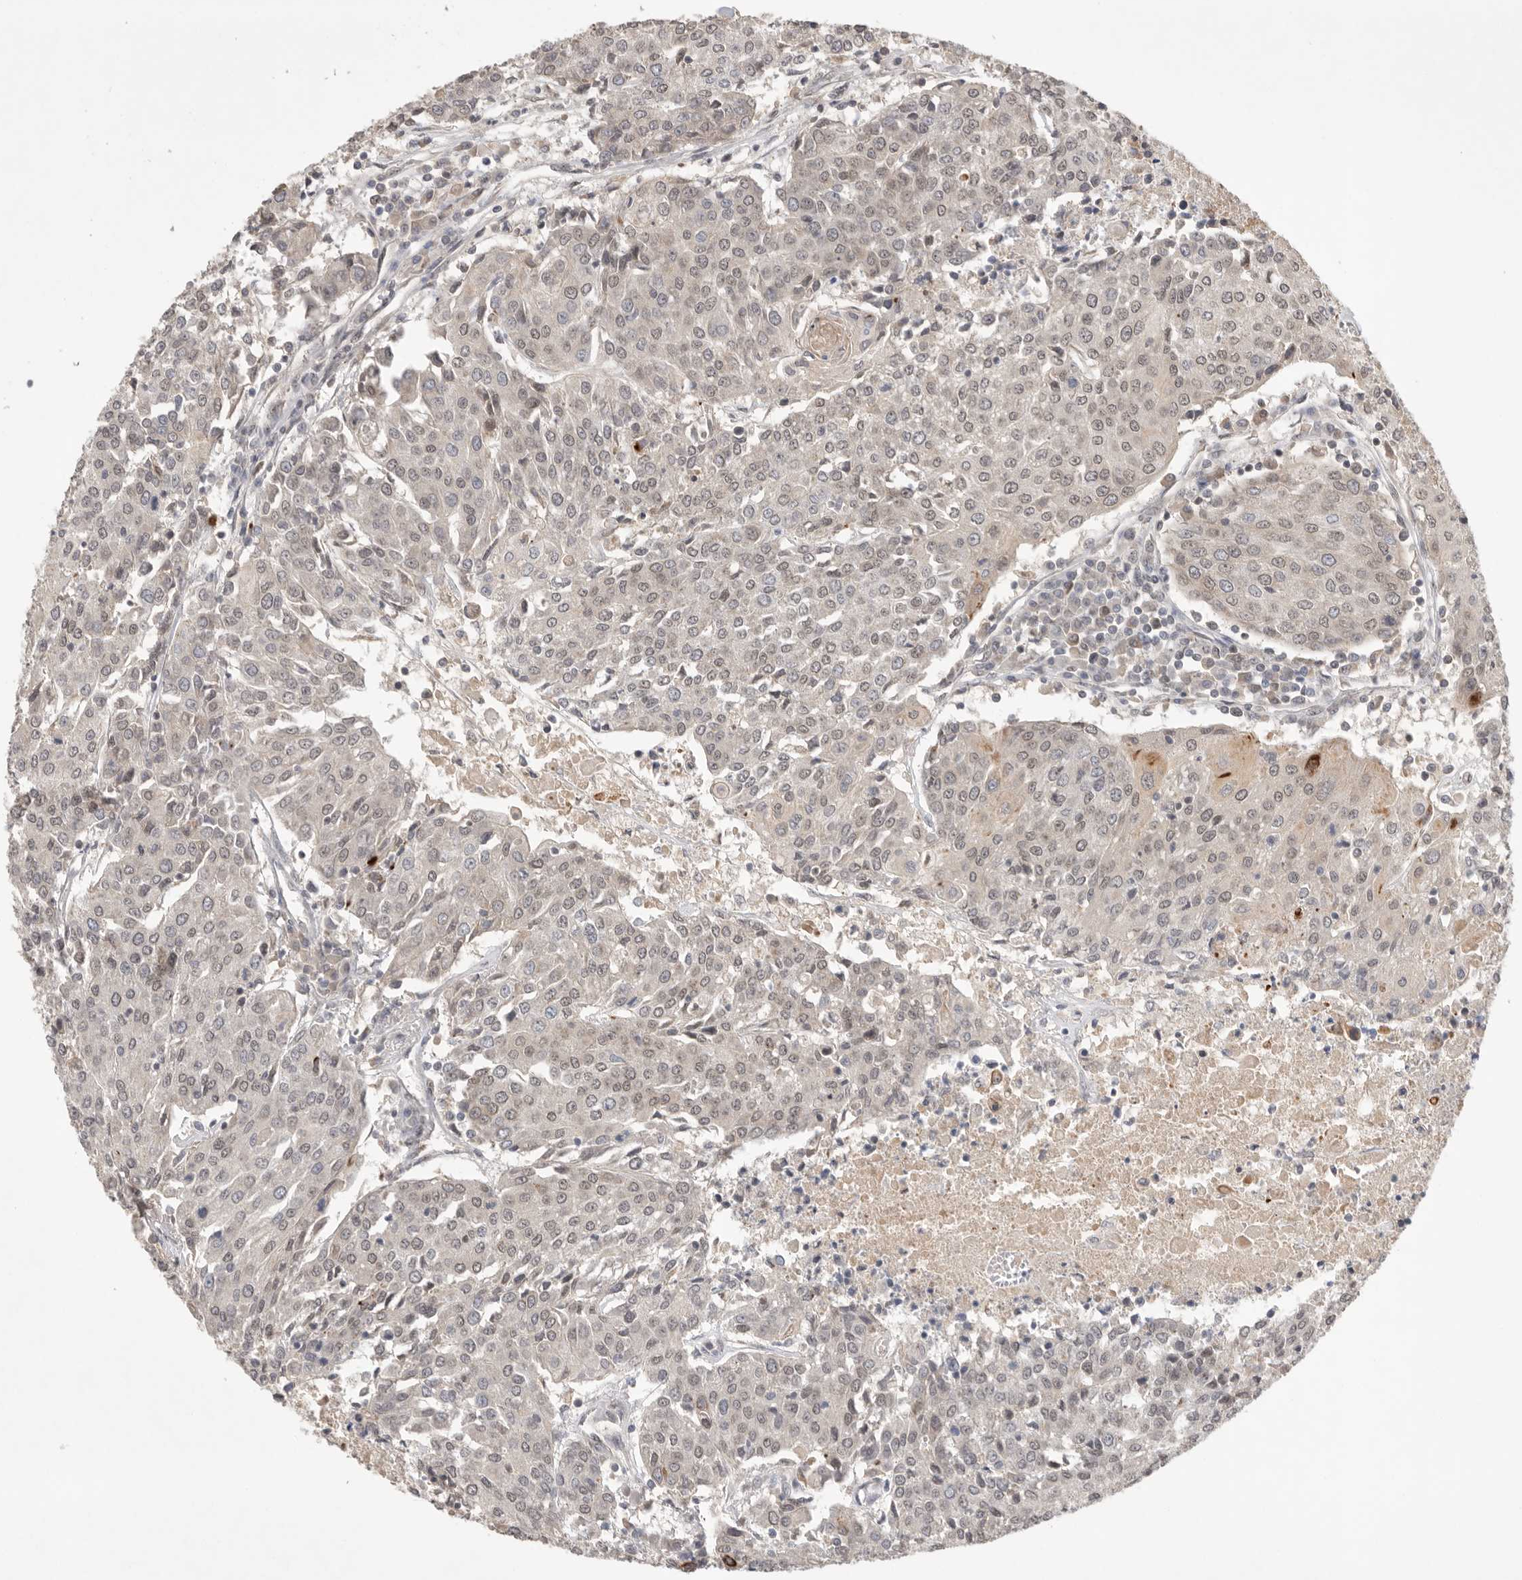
{"staining": {"intensity": "weak", "quantity": "25%-75%", "location": "nuclear"}, "tissue": "urothelial cancer", "cell_type": "Tumor cells", "image_type": "cancer", "snomed": [{"axis": "morphology", "description": "Urothelial carcinoma, High grade"}, {"axis": "topography", "description": "Urinary bladder"}], "caption": "Human urothelial cancer stained for a protein (brown) exhibits weak nuclear positive positivity in about 25%-75% of tumor cells.", "gene": "LEMD3", "patient": {"sex": "female", "age": 85}}